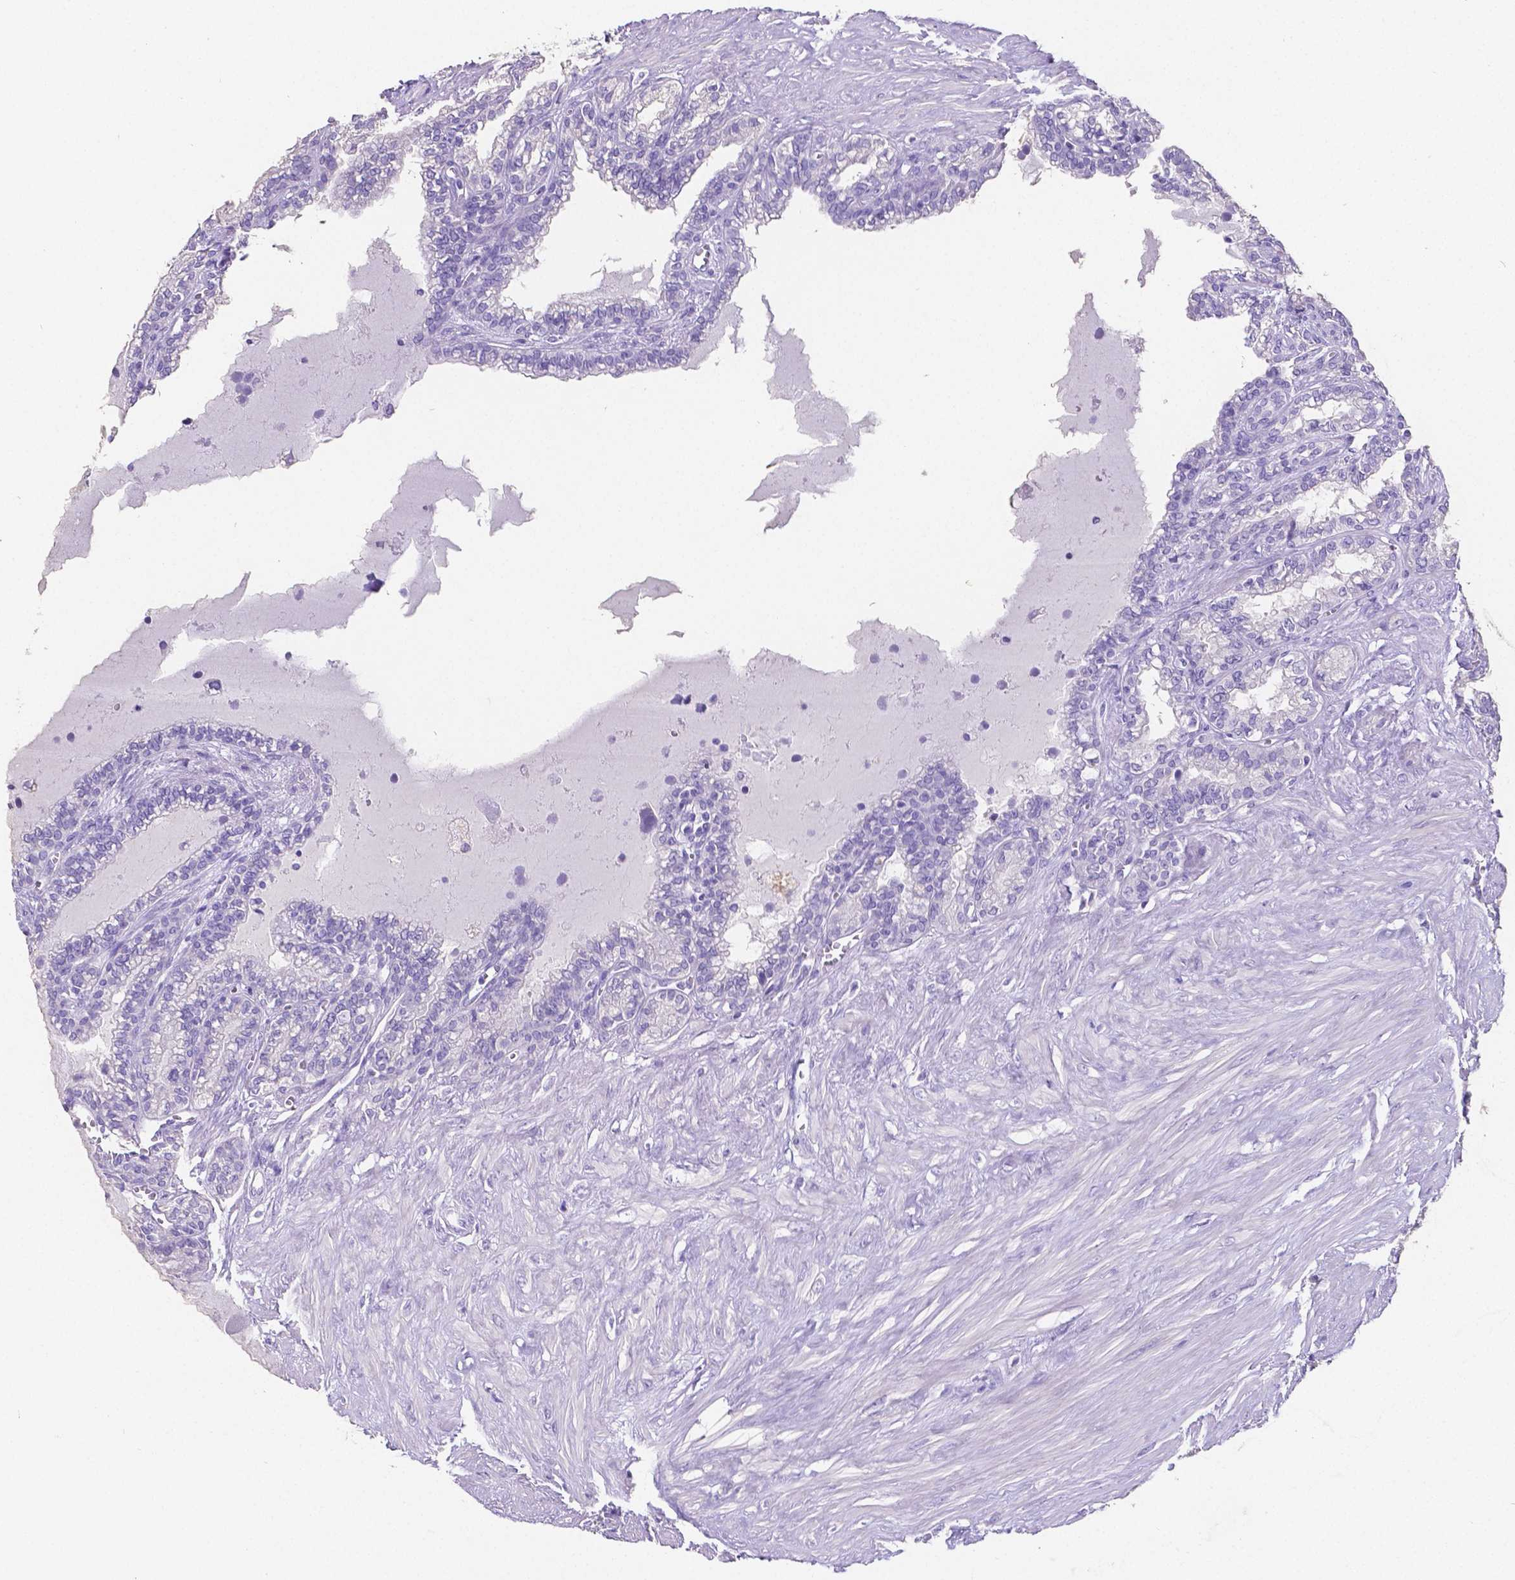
{"staining": {"intensity": "negative", "quantity": "none", "location": "none"}, "tissue": "seminal vesicle", "cell_type": "Glandular cells", "image_type": "normal", "snomed": [{"axis": "morphology", "description": "Normal tissue, NOS"}, {"axis": "morphology", "description": "Urothelial carcinoma, NOS"}, {"axis": "topography", "description": "Urinary bladder"}, {"axis": "topography", "description": "Seminal veicle"}], "caption": "The IHC micrograph has no significant positivity in glandular cells of seminal vesicle. (DAB immunohistochemistry visualized using brightfield microscopy, high magnification).", "gene": "SATB2", "patient": {"sex": "male", "age": 76}}